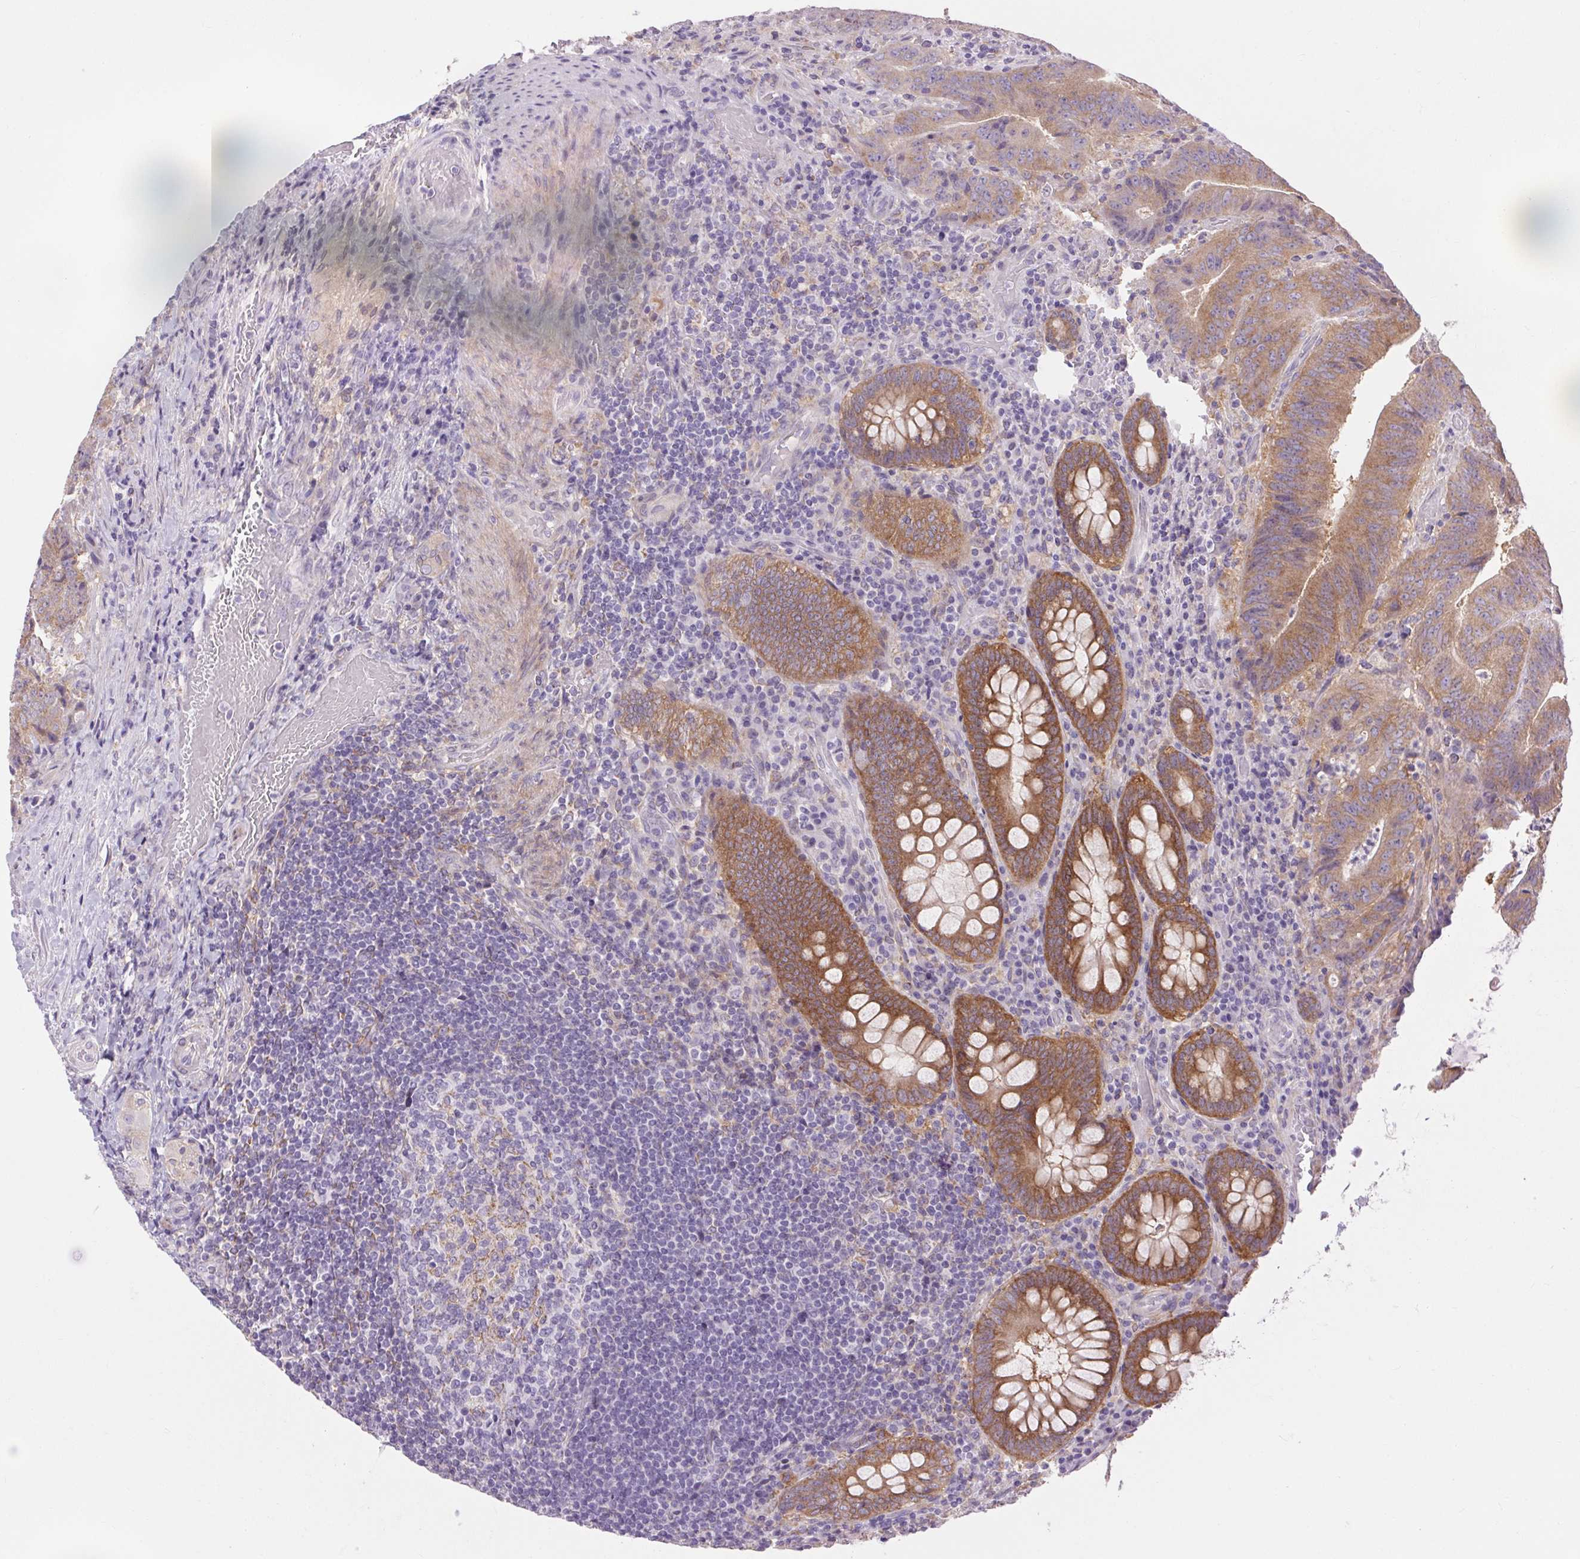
{"staining": {"intensity": "moderate", "quantity": ">75%", "location": "cytoplasmic/membranous"}, "tissue": "colorectal cancer", "cell_type": "Tumor cells", "image_type": "cancer", "snomed": [{"axis": "morphology", "description": "Adenocarcinoma, NOS"}, {"axis": "topography", "description": "Colon"}], "caption": "Immunohistochemistry (IHC) micrograph of human colorectal cancer (adenocarcinoma) stained for a protein (brown), which exhibits medium levels of moderate cytoplasmic/membranous expression in approximately >75% of tumor cells.", "gene": "SOWAHC", "patient": {"sex": "female", "age": 43}}